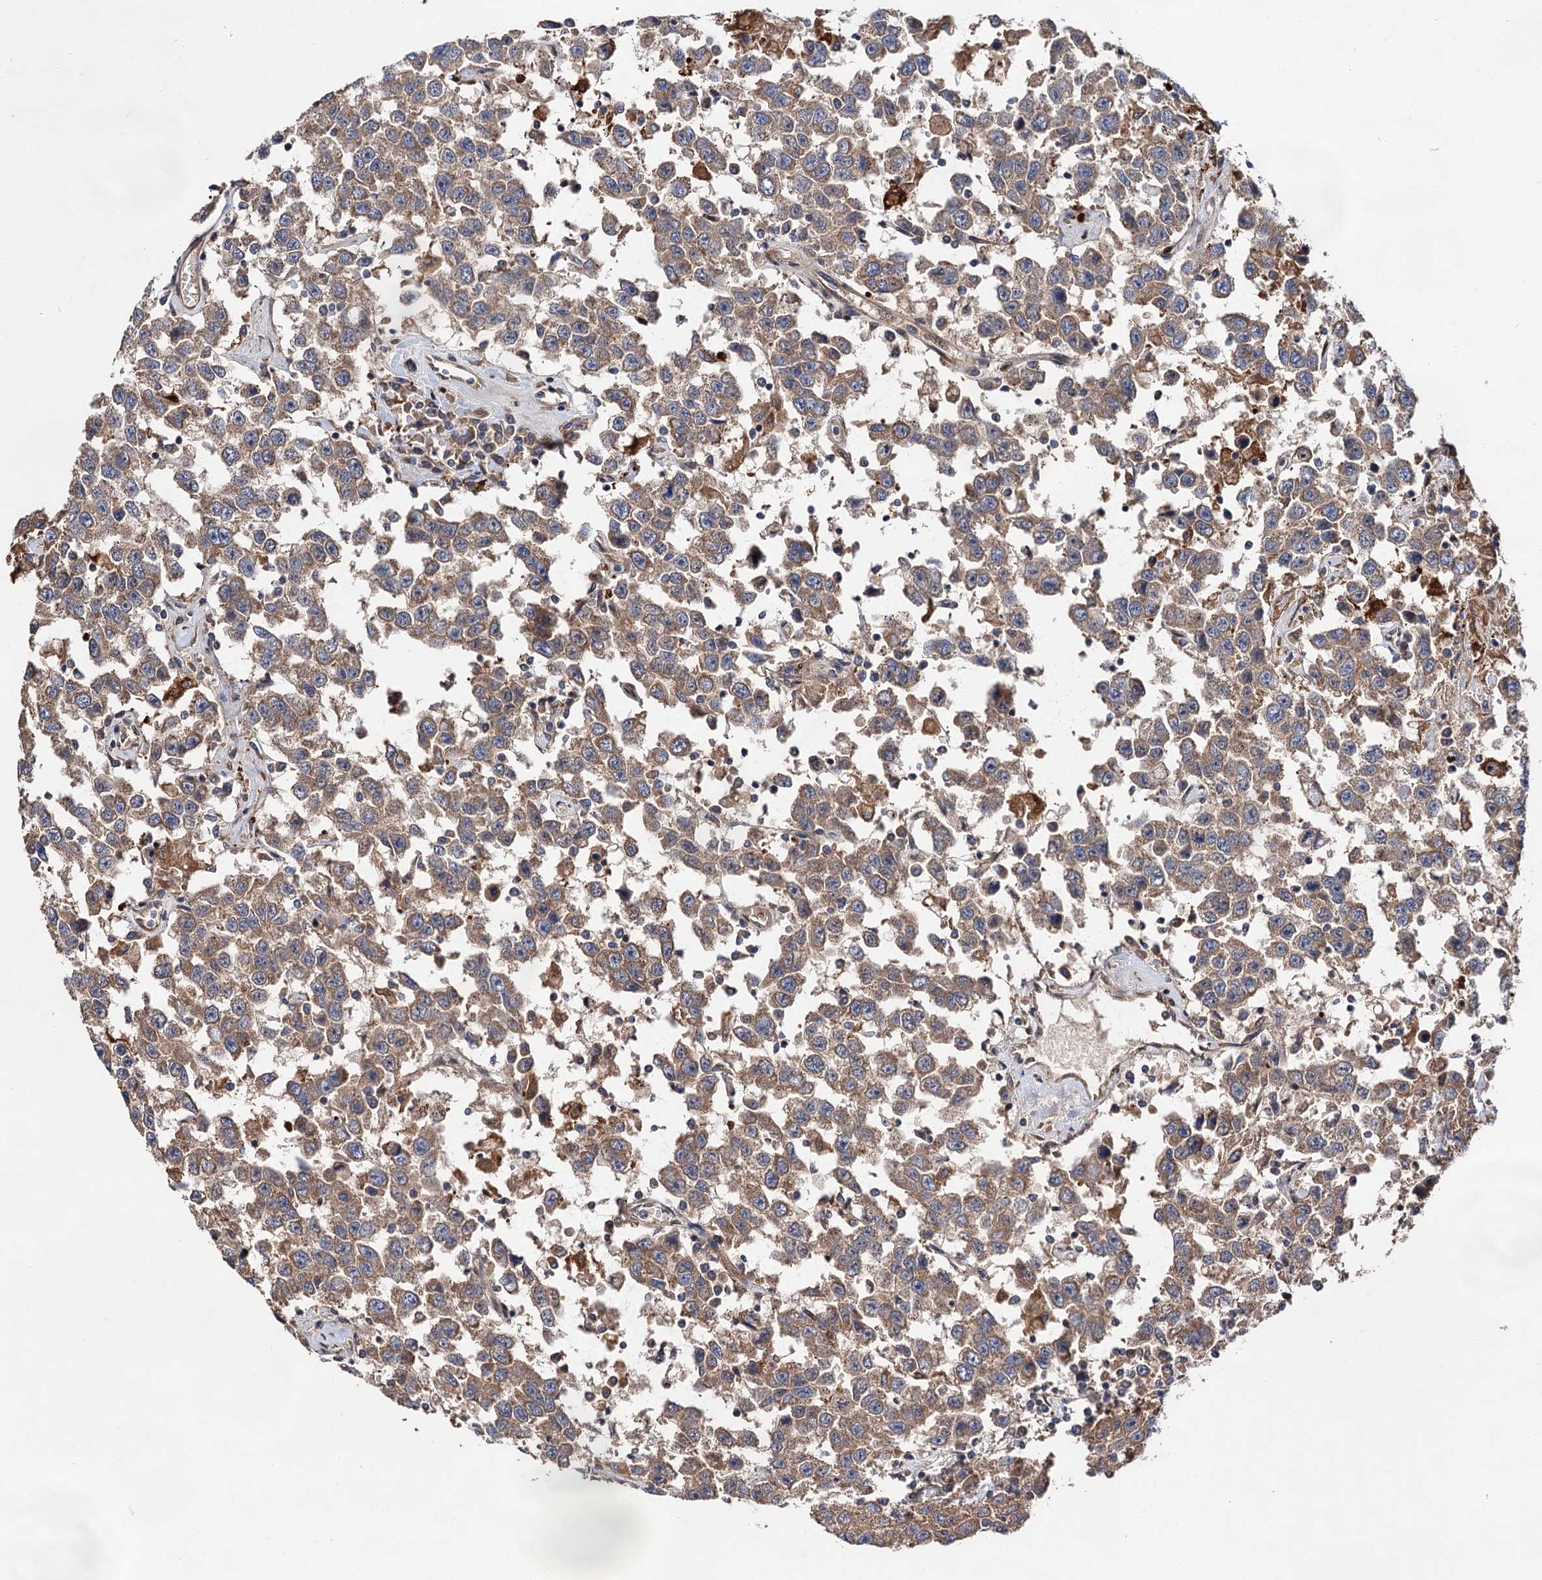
{"staining": {"intensity": "moderate", "quantity": ">75%", "location": "cytoplasmic/membranous"}, "tissue": "testis cancer", "cell_type": "Tumor cells", "image_type": "cancer", "snomed": [{"axis": "morphology", "description": "Seminoma, NOS"}, {"axis": "topography", "description": "Testis"}], "caption": "DAB immunohistochemical staining of testis cancer (seminoma) reveals moderate cytoplasmic/membranous protein staining in about >75% of tumor cells. Nuclei are stained in blue.", "gene": "NAA25", "patient": {"sex": "male", "age": 41}}